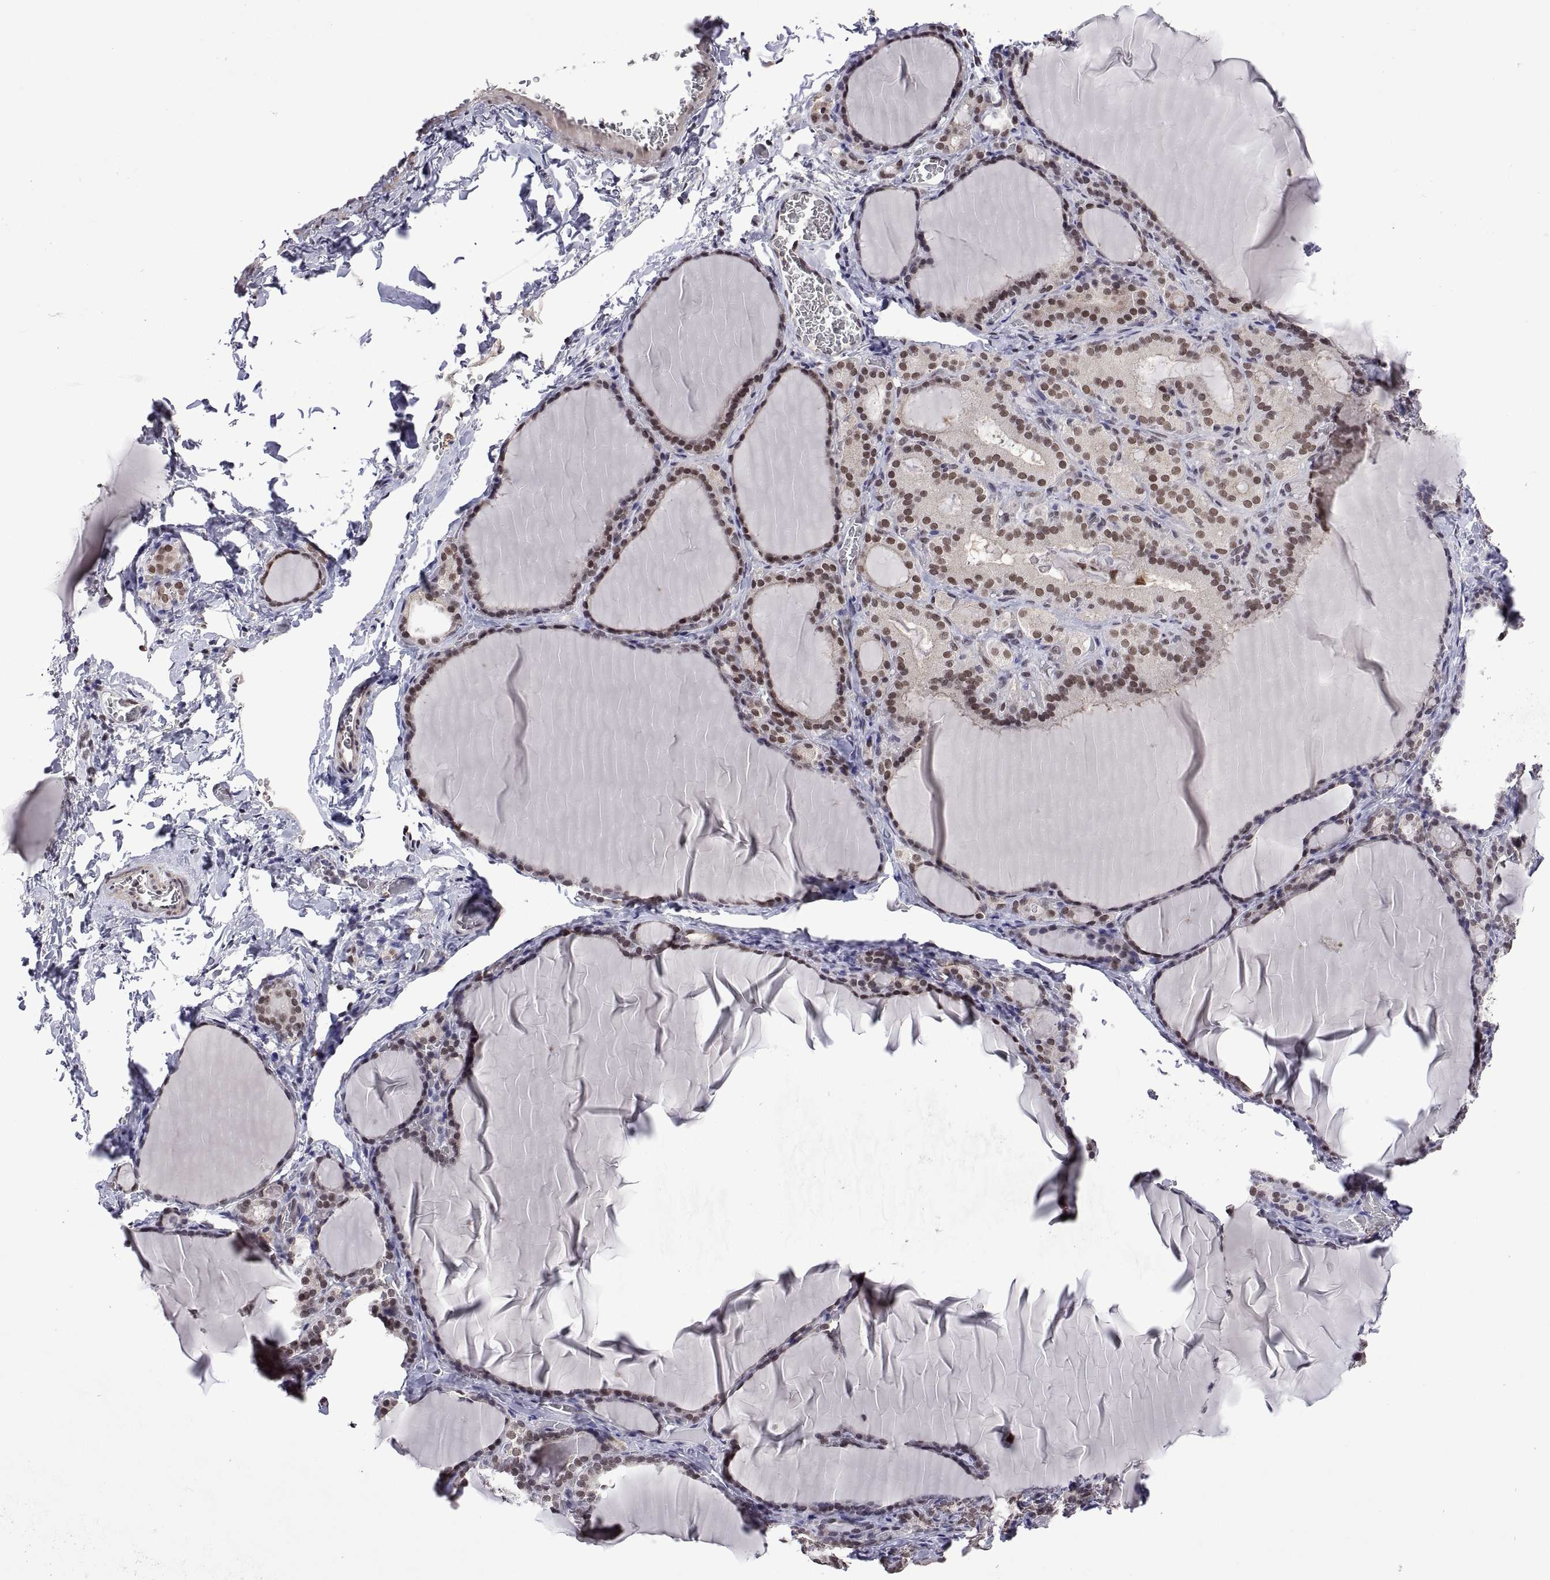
{"staining": {"intensity": "moderate", "quantity": ">75%", "location": "nuclear"}, "tissue": "thyroid gland", "cell_type": "Glandular cells", "image_type": "normal", "snomed": [{"axis": "morphology", "description": "Normal tissue, NOS"}, {"axis": "morphology", "description": "Hyperplasia, NOS"}, {"axis": "topography", "description": "Thyroid gland"}], "caption": "An image of thyroid gland stained for a protein reveals moderate nuclear brown staining in glandular cells. The staining was performed using DAB (3,3'-diaminobenzidine) to visualize the protein expression in brown, while the nuclei were stained in blue with hematoxylin (Magnification: 20x).", "gene": "NR4A1", "patient": {"sex": "female", "age": 27}}